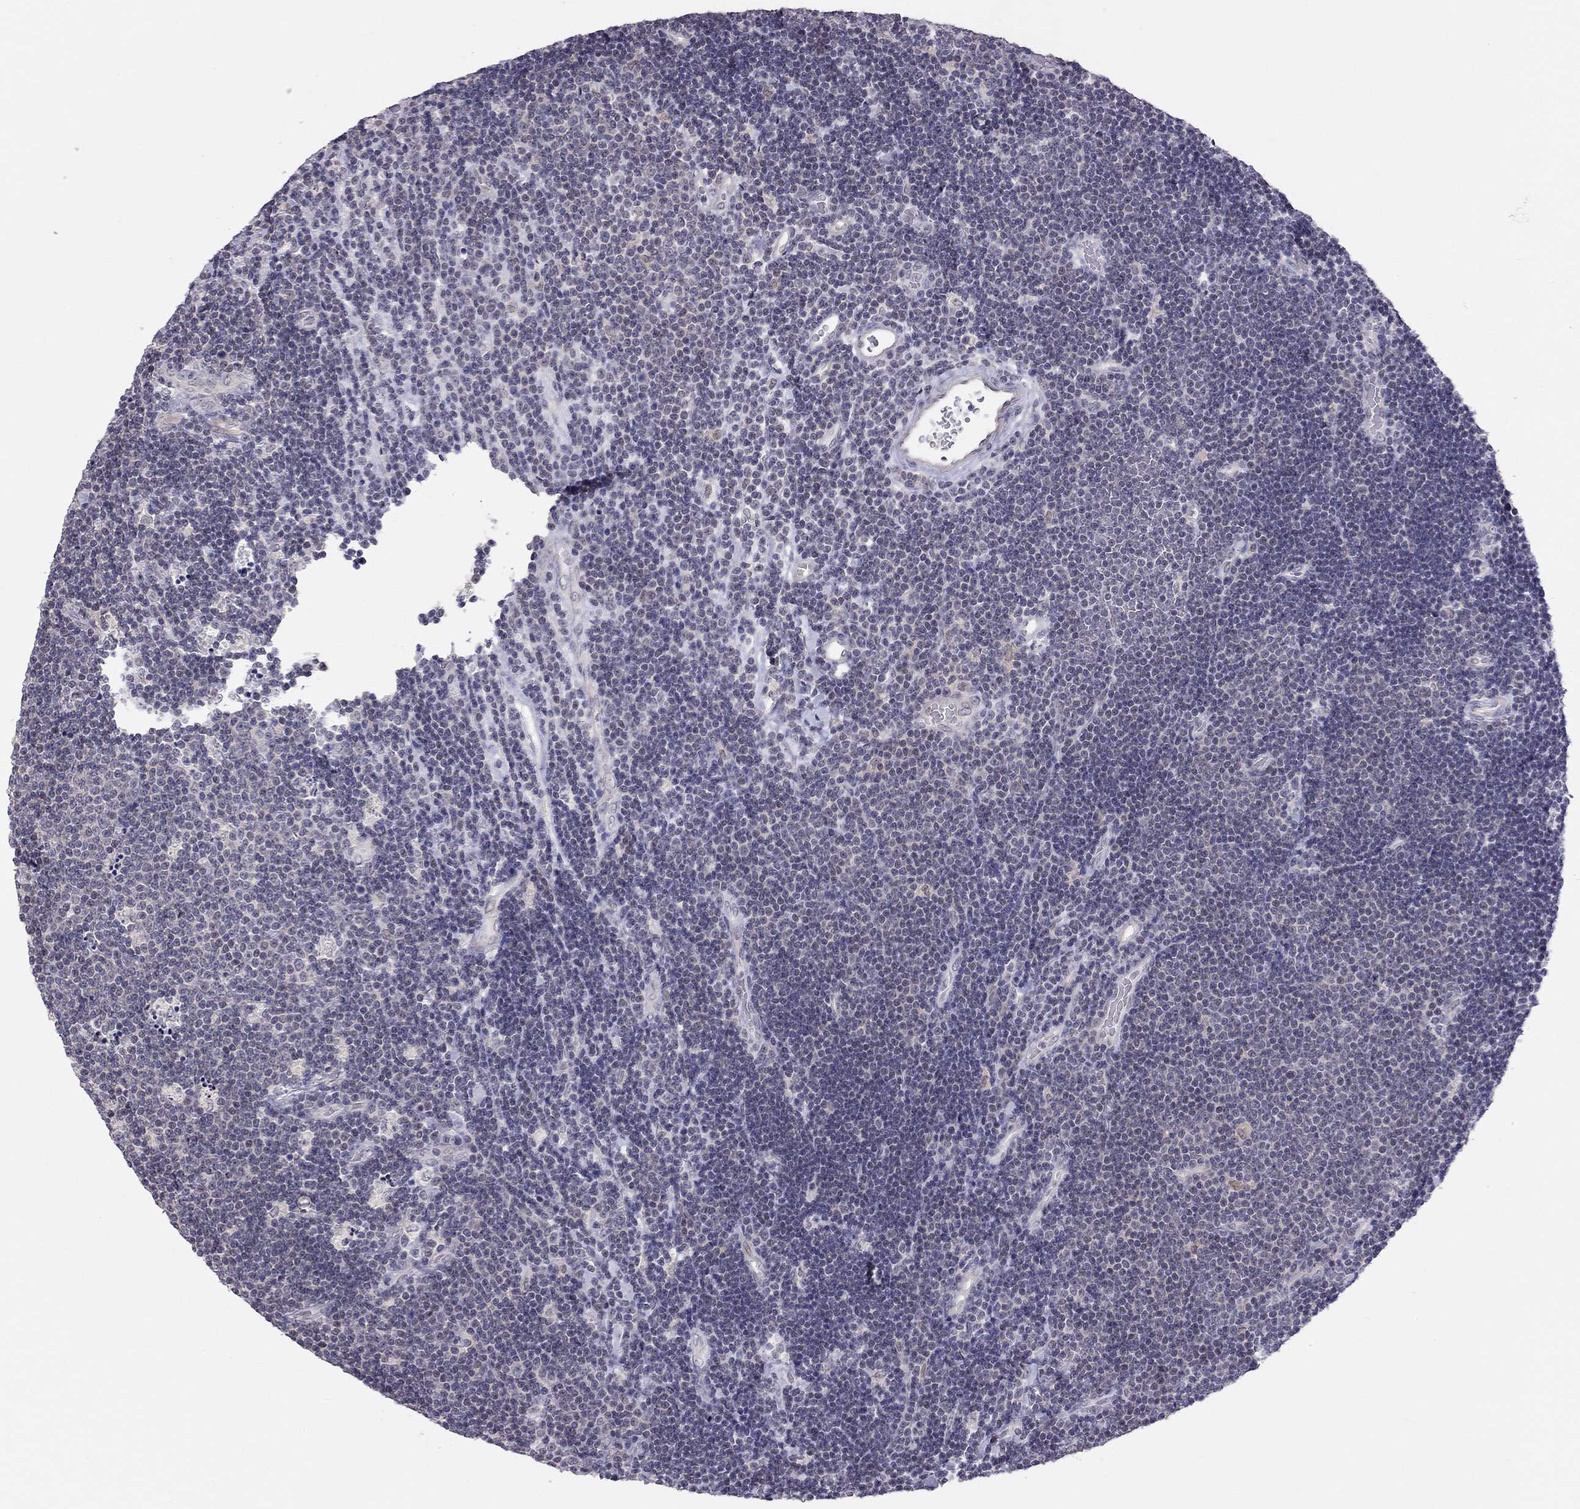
{"staining": {"intensity": "negative", "quantity": "none", "location": "none"}, "tissue": "lymphoma", "cell_type": "Tumor cells", "image_type": "cancer", "snomed": [{"axis": "morphology", "description": "Malignant lymphoma, non-Hodgkin's type, Low grade"}, {"axis": "topography", "description": "Brain"}], "caption": "This is an immunohistochemistry (IHC) photomicrograph of human lymphoma. There is no staining in tumor cells.", "gene": "HSF2BP", "patient": {"sex": "female", "age": 66}}